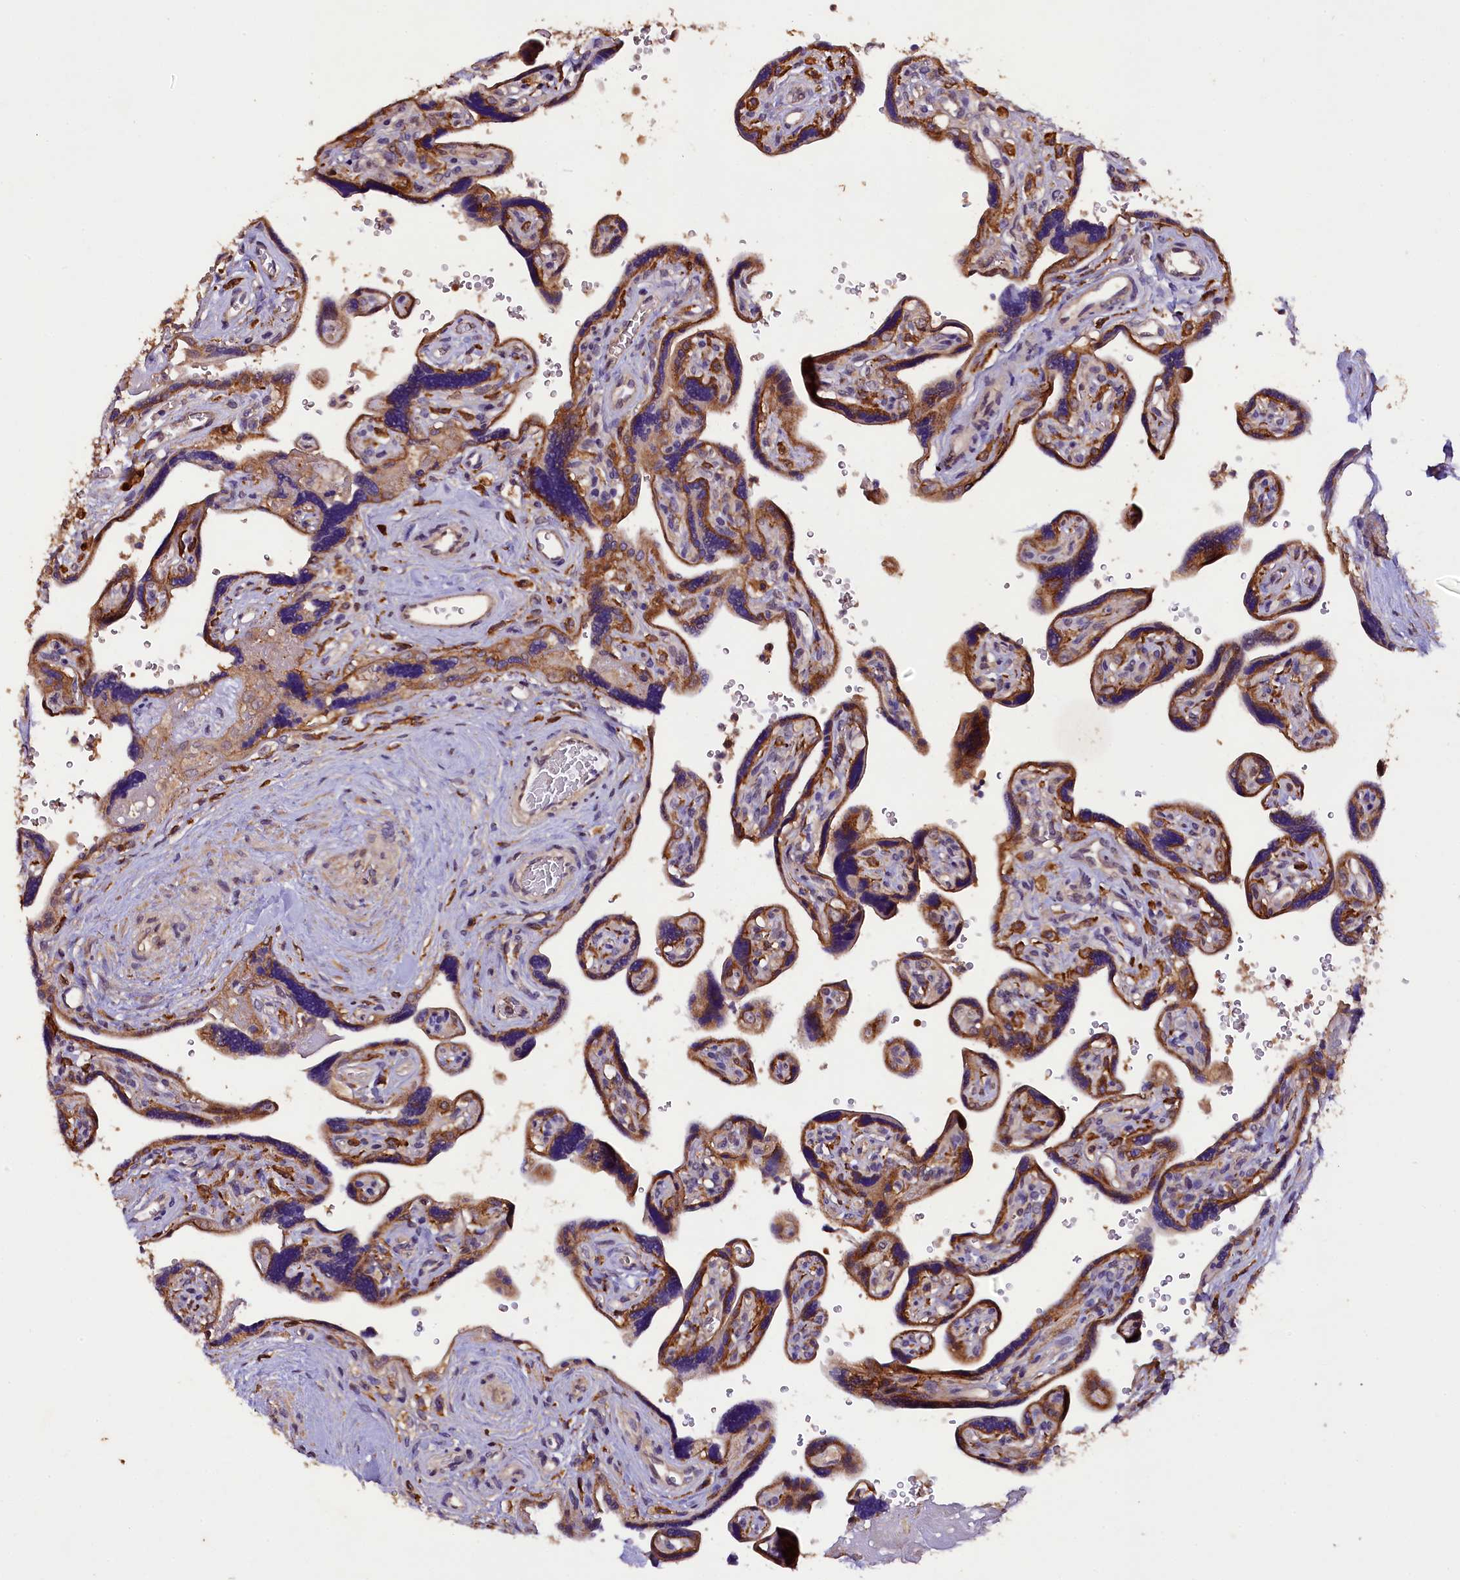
{"staining": {"intensity": "strong", "quantity": "25%-75%", "location": "cytoplasmic/membranous"}, "tissue": "placenta", "cell_type": "Trophoblastic cells", "image_type": "normal", "snomed": [{"axis": "morphology", "description": "Normal tissue, NOS"}, {"axis": "topography", "description": "Placenta"}], "caption": "Trophoblastic cells demonstrate high levels of strong cytoplasmic/membranous expression in approximately 25%-75% of cells in benign placenta.", "gene": "PLXNB1", "patient": {"sex": "female", "age": 39}}